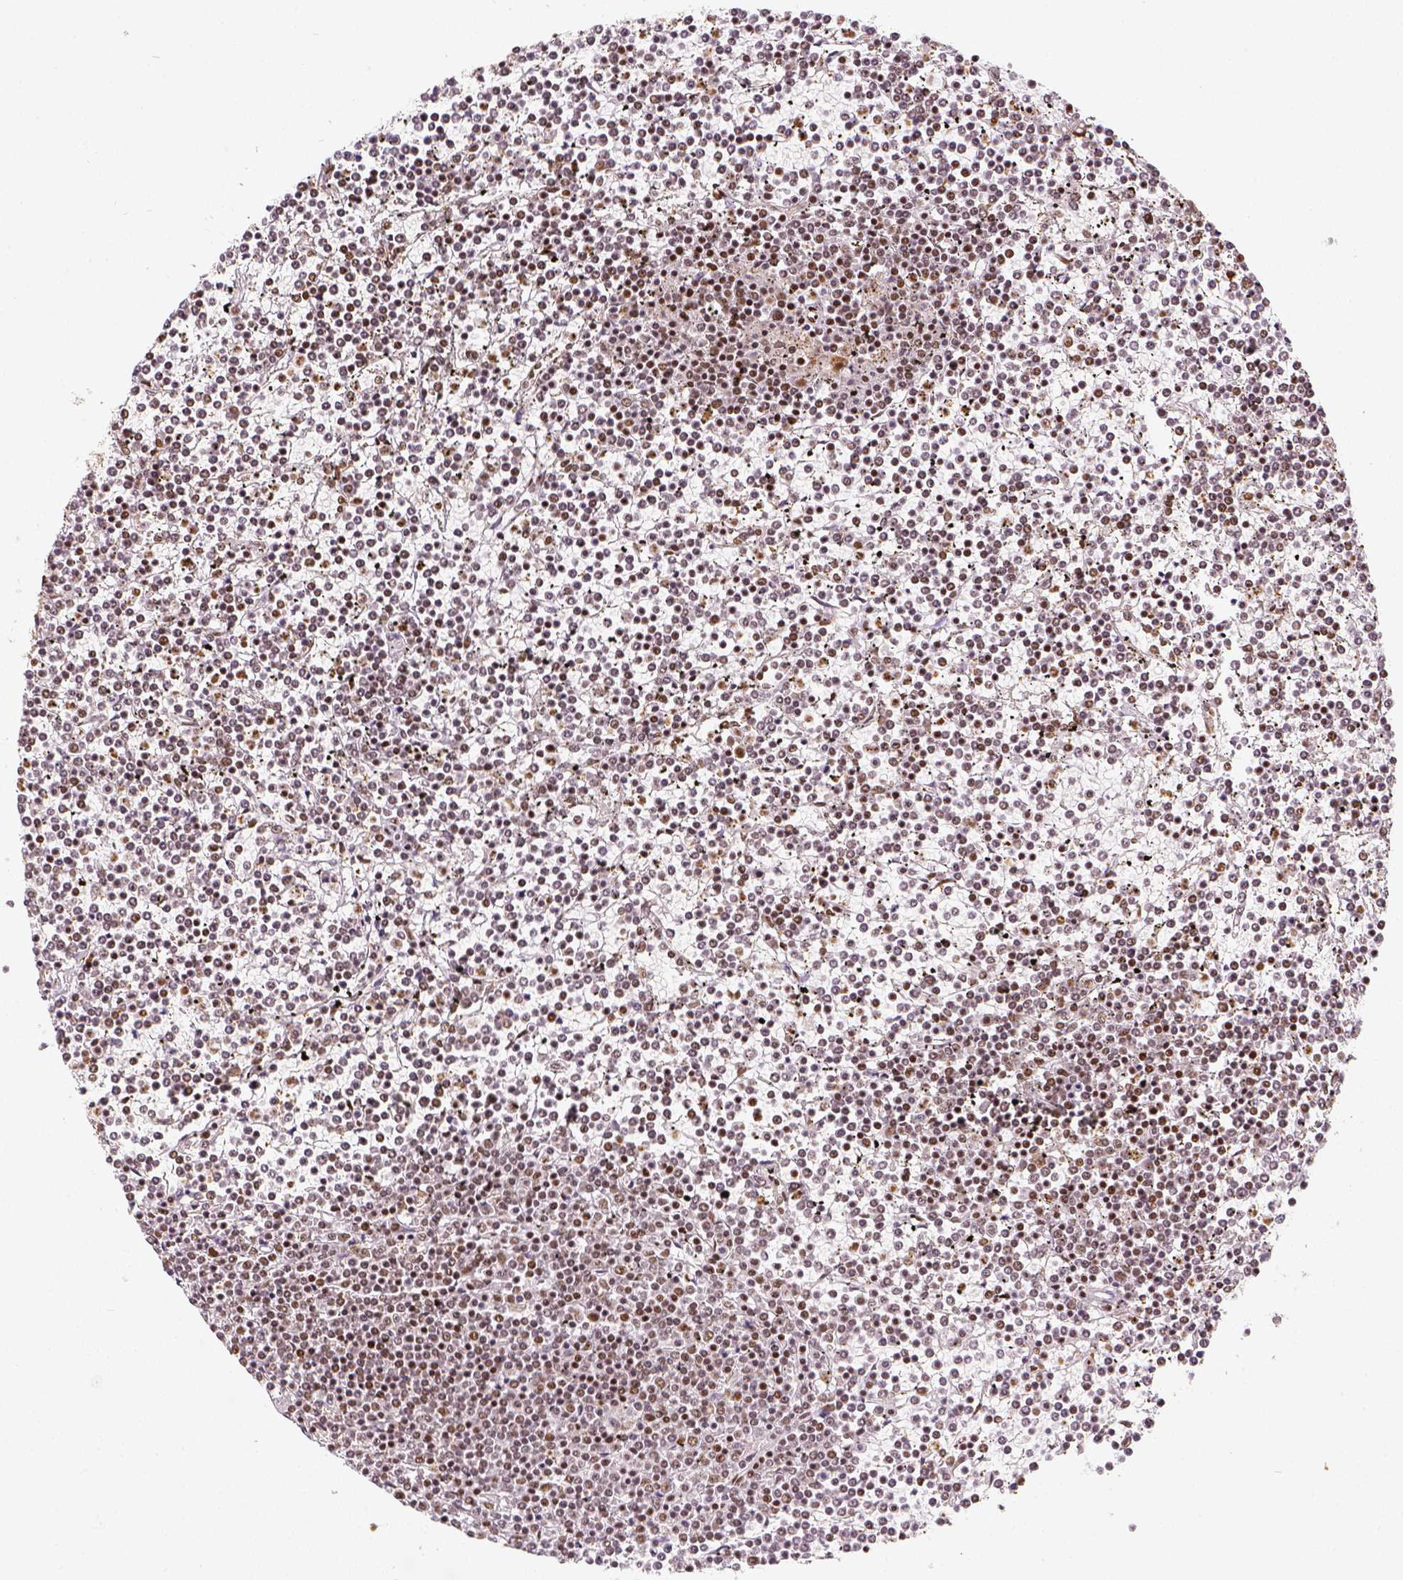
{"staining": {"intensity": "moderate", "quantity": "25%-75%", "location": "nuclear"}, "tissue": "lymphoma", "cell_type": "Tumor cells", "image_type": "cancer", "snomed": [{"axis": "morphology", "description": "Malignant lymphoma, non-Hodgkin's type, Low grade"}, {"axis": "topography", "description": "Spleen"}], "caption": "This is an image of immunohistochemistry (IHC) staining of malignant lymphoma, non-Hodgkin's type (low-grade), which shows moderate positivity in the nuclear of tumor cells.", "gene": "KDM5B", "patient": {"sex": "female", "age": 19}}